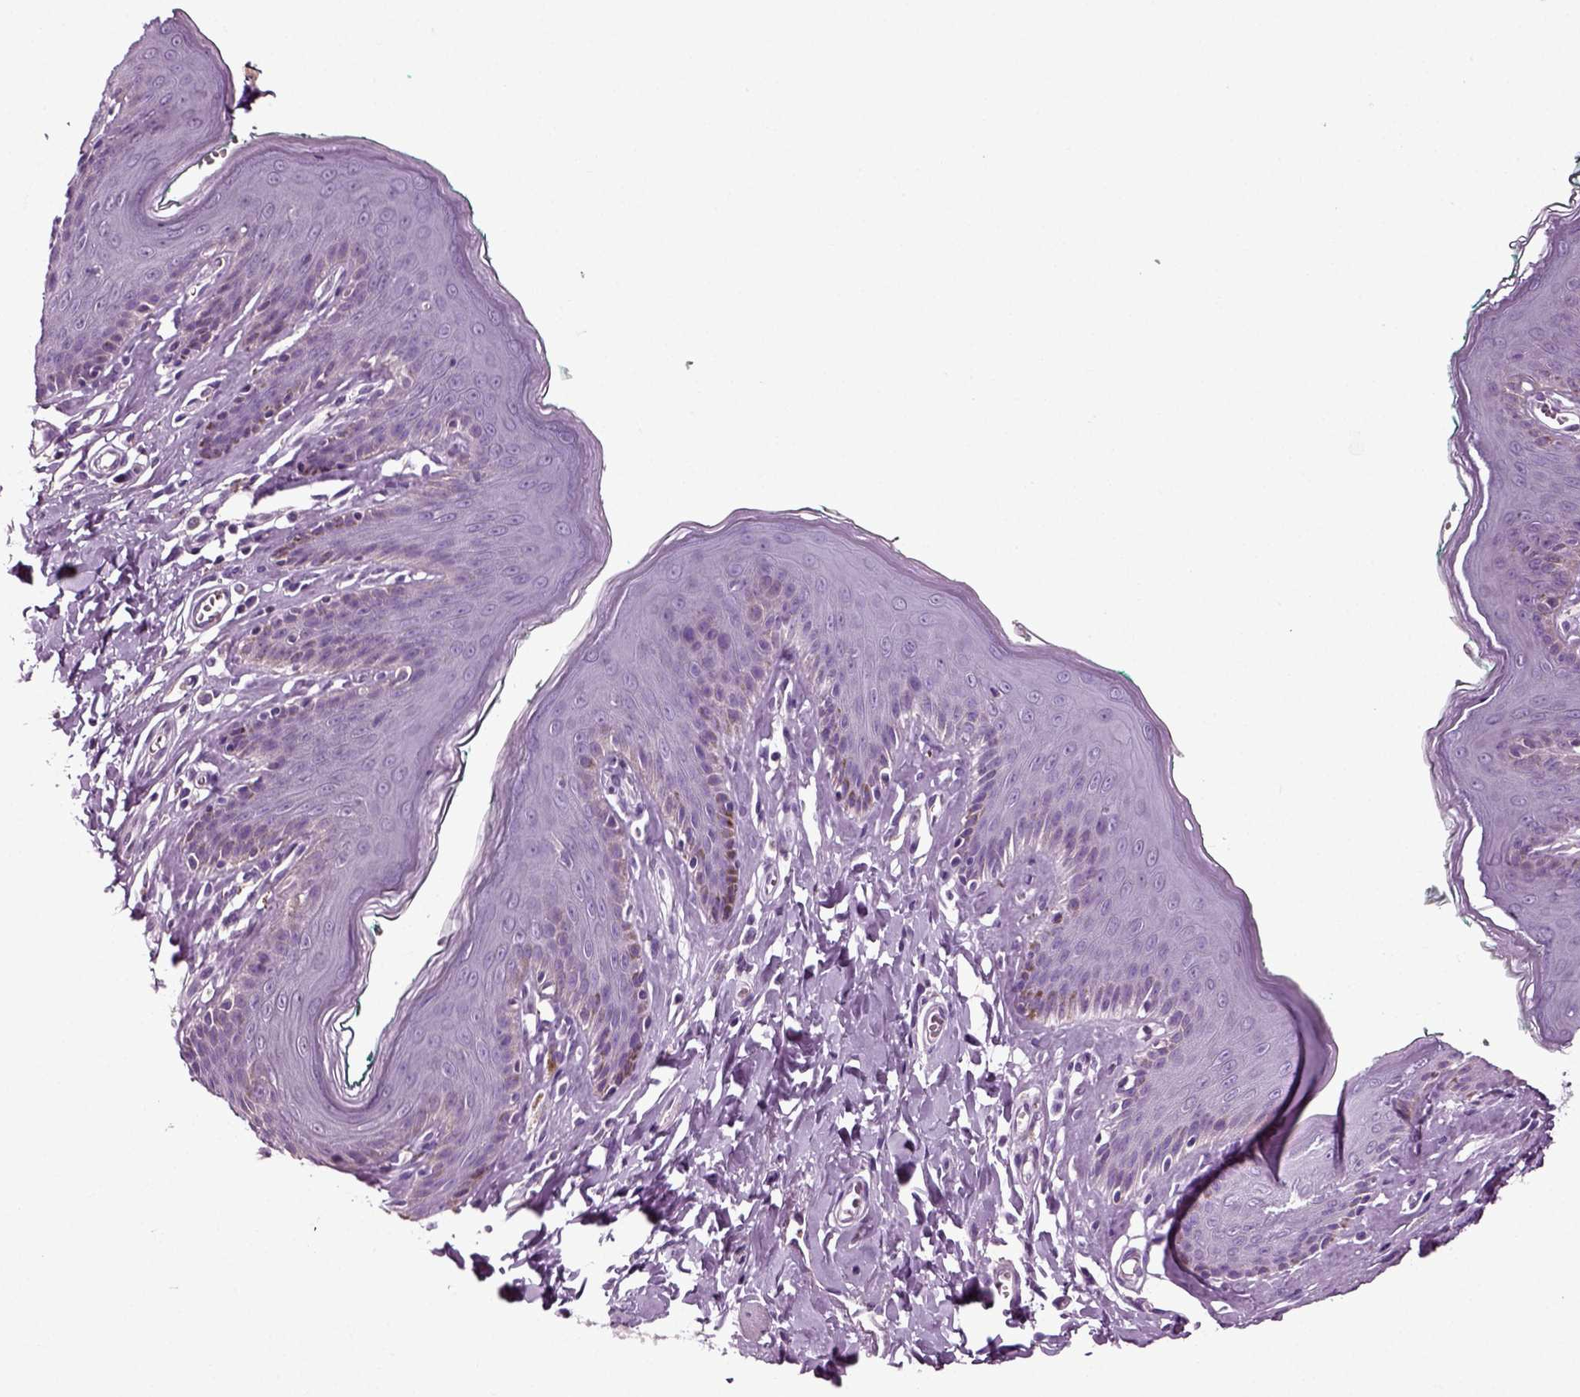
{"staining": {"intensity": "negative", "quantity": "none", "location": "none"}, "tissue": "skin", "cell_type": "Epidermal cells", "image_type": "normal", "snomed": [{"axis": "morphology", "description": "Normal tissue, NOS"}, {"axis": "topography", "description": "Vulva"}], "caption": "Skin was stained to show a protein in brown. There is no significant expression in epidermal cells. The staining is performed using DAB brown chromogen with nuclei counter-stained in using hematoxylin.", "gene": "DEFB118", "patient": {"sex": "female", "age": 66}}